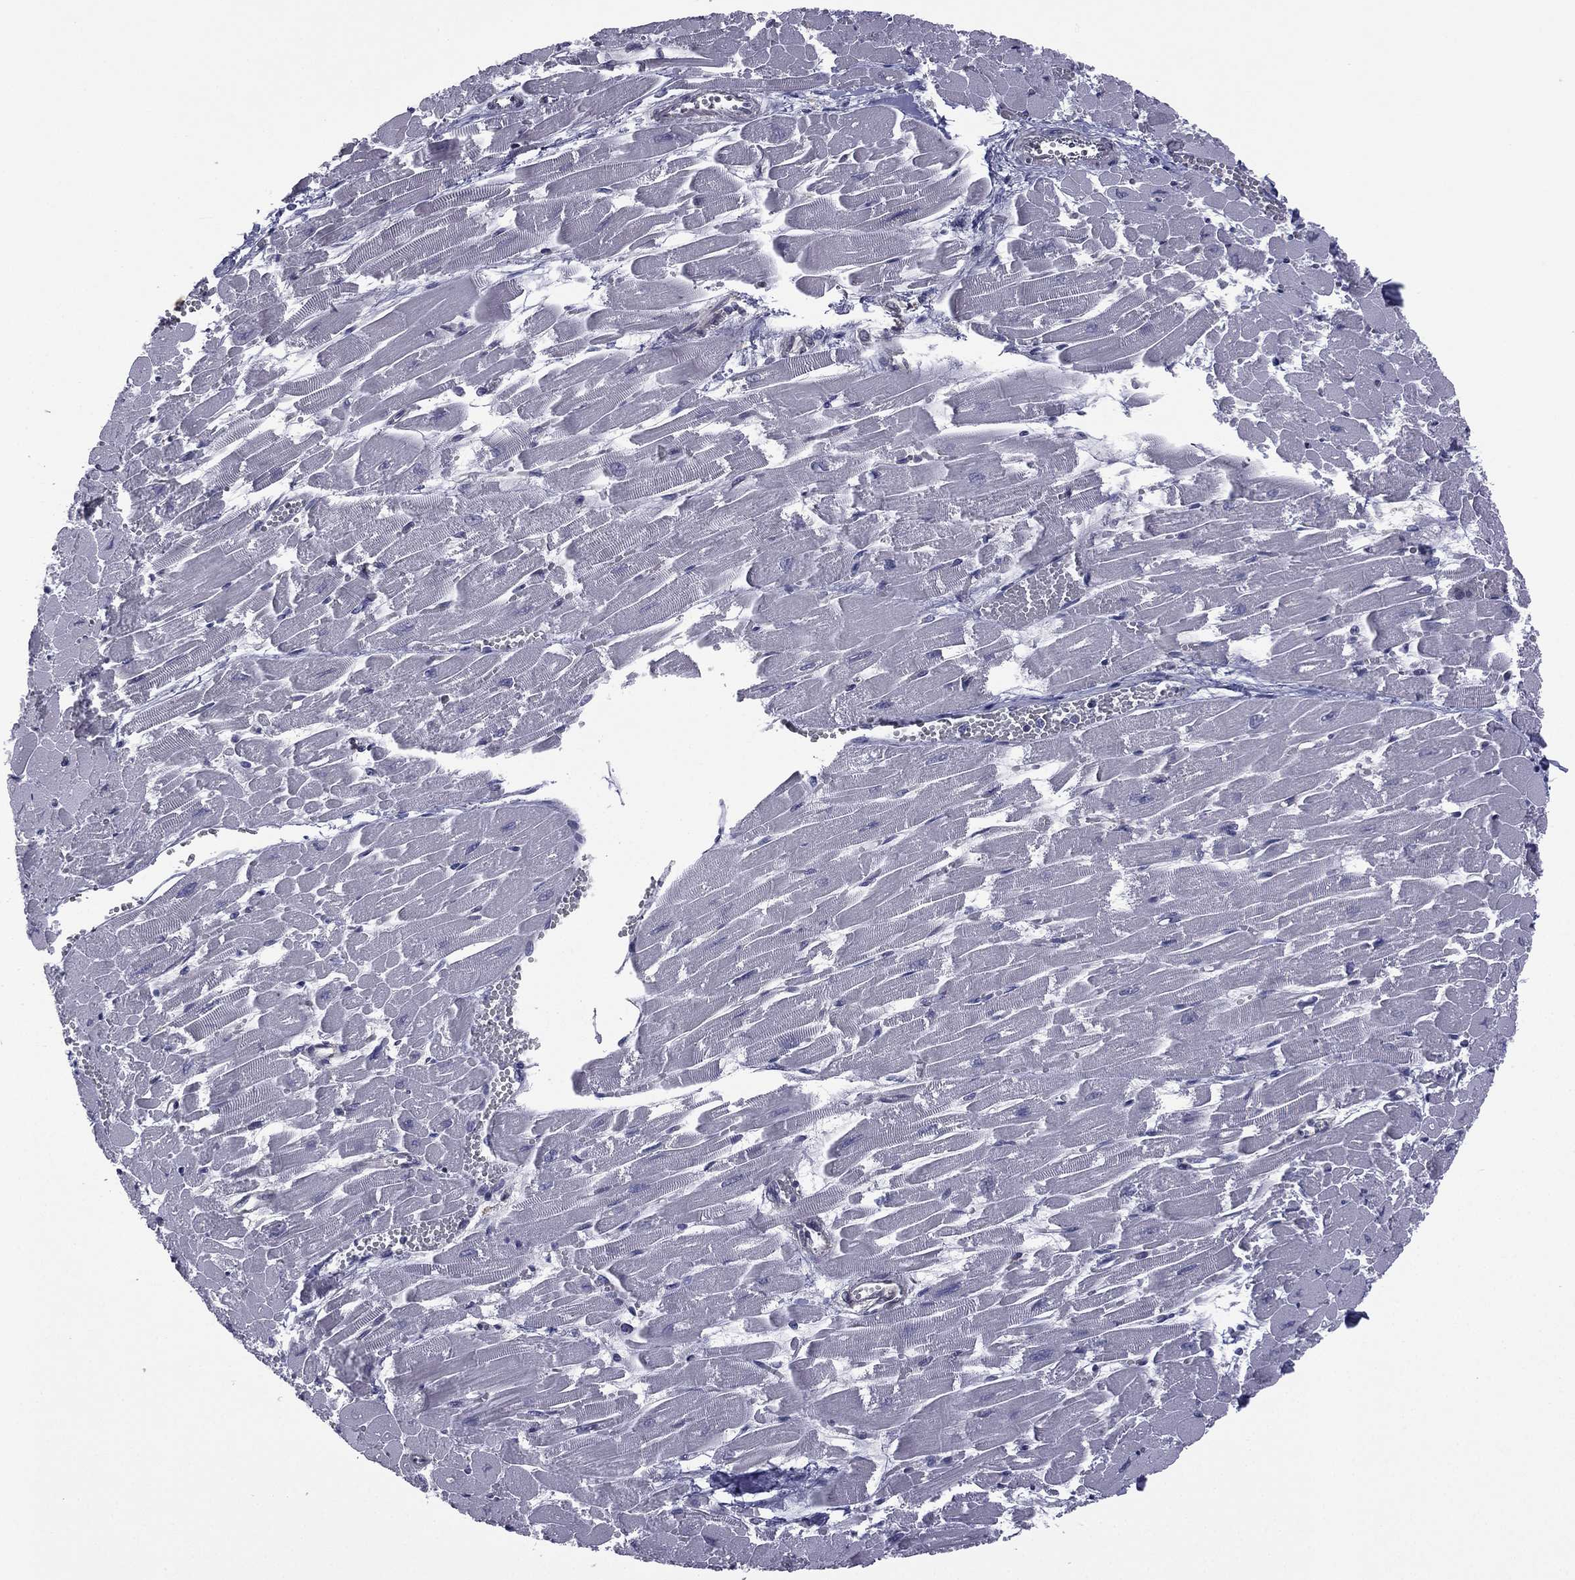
{"staining": {"intensity": "negative", "quantity": "none", "location": "none"}, "tissue": "heart muscle", "cell_type": "Cardiomyocytes", "image_type": "normal", "snomed": [{"axis": "morphology", "description": "Normal tissue, NOS"}, {"axis": "topography", "description": "Heart"}], "caption": "Immunohistochemistry (IHC) histopathology image of unremarkable heart muscle stained for a protein (brown), which exhibits no positivity in cardiomyocytes.", "gene": "ACTRT2", "patient": {"sex": "female", "age": 52}}